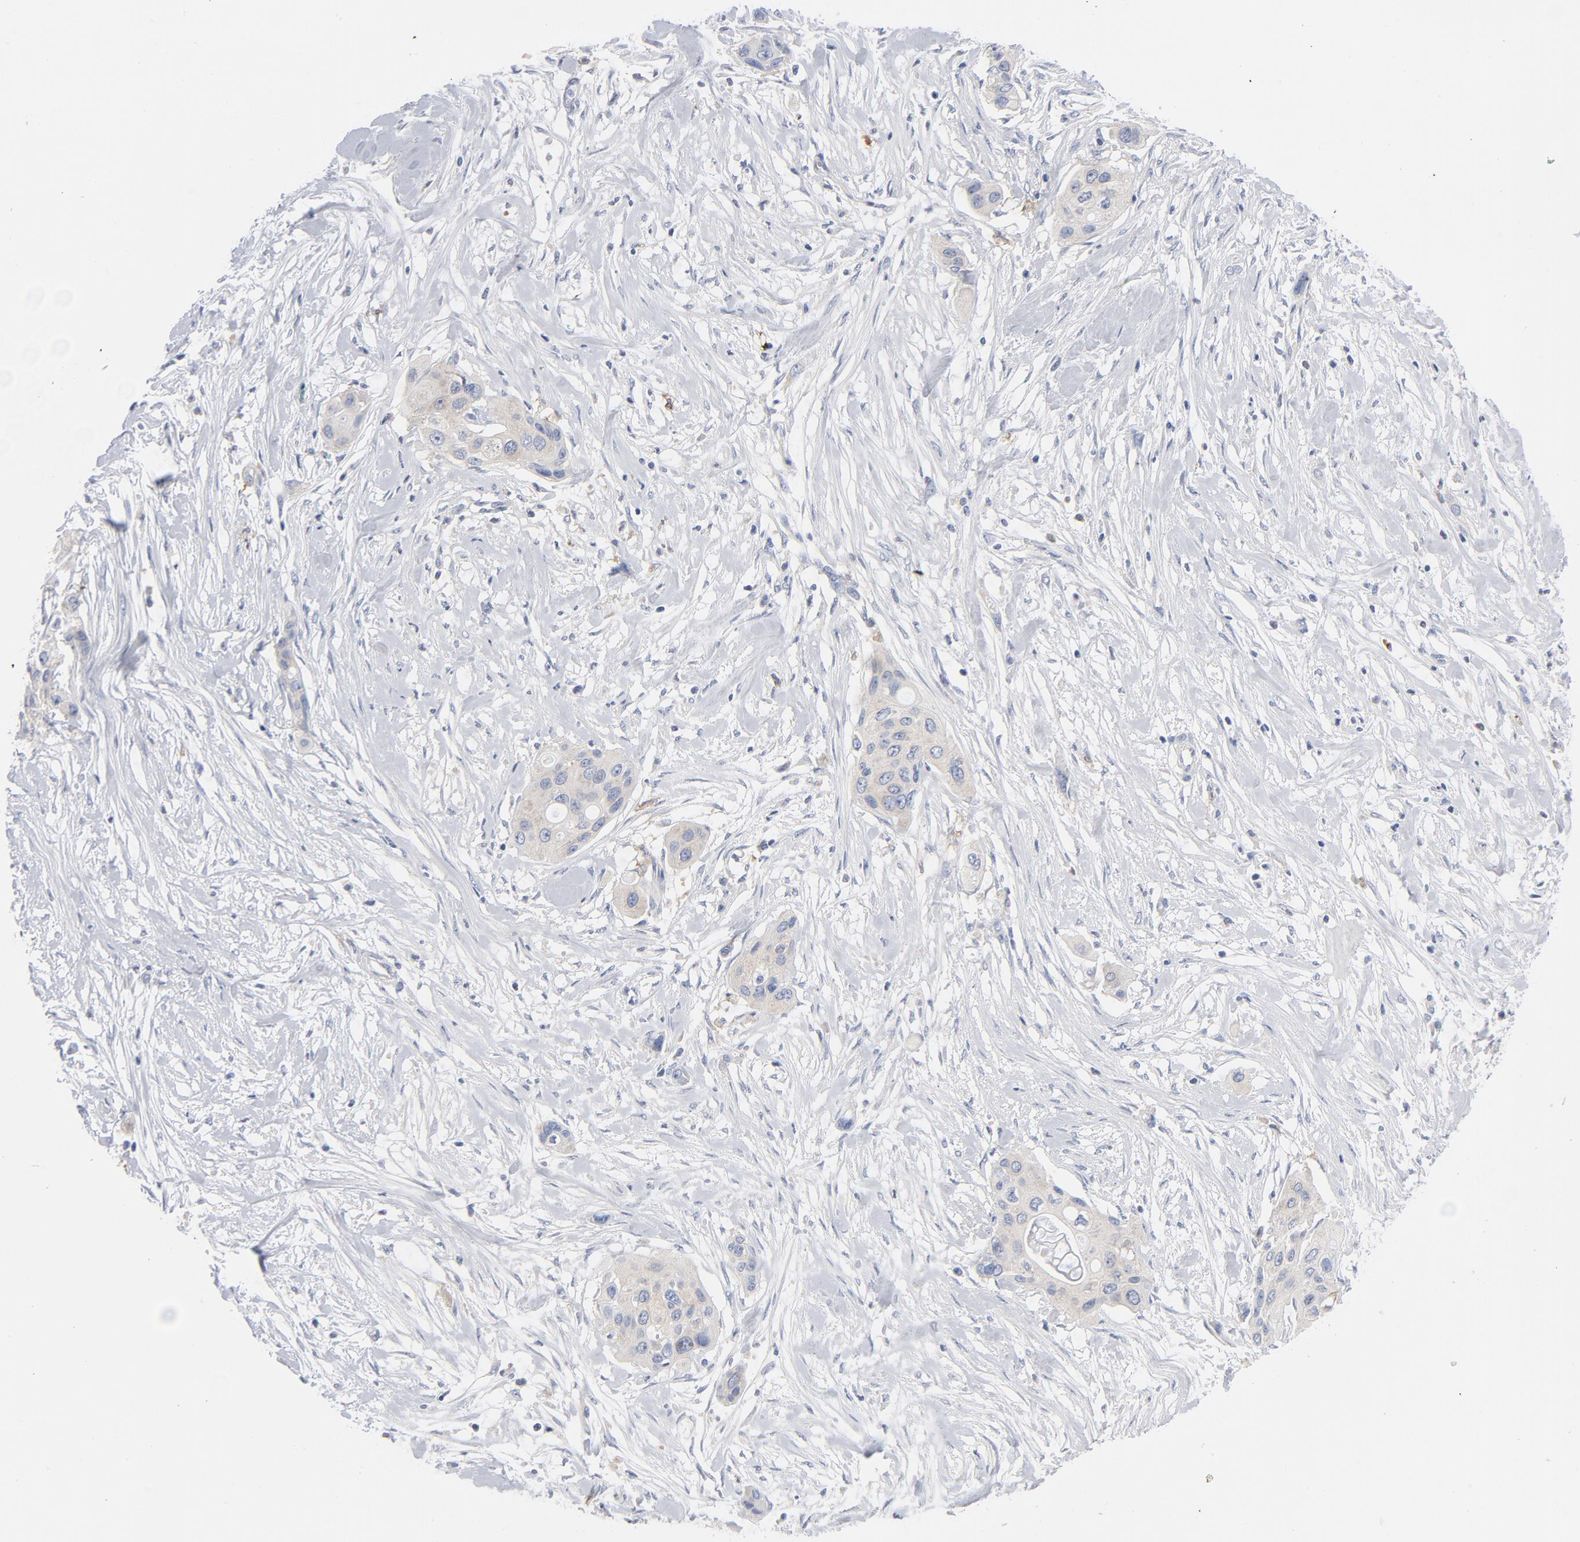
{"staining": {"intensity": "negative", "quantity": "none", "location": "none"}, "tissue": "pancreatic cancer", "cell_type": "Tumor cells", "image_type": "cancer", "snomed": [{"axis": "morphology", "description": "Adenocarcinoma, NOS"}, {"axis": "topography", "description": "Pancreas"}], "caption": "Immunohistochemistry (IHC) photomicrograph of pancreatic cancer (adenocarcinoma) stained for a protein (brown), which demonstrates no expression in tumor cells.", "gene": "CD86", "patient": {"sex": "female", "age": 60}}